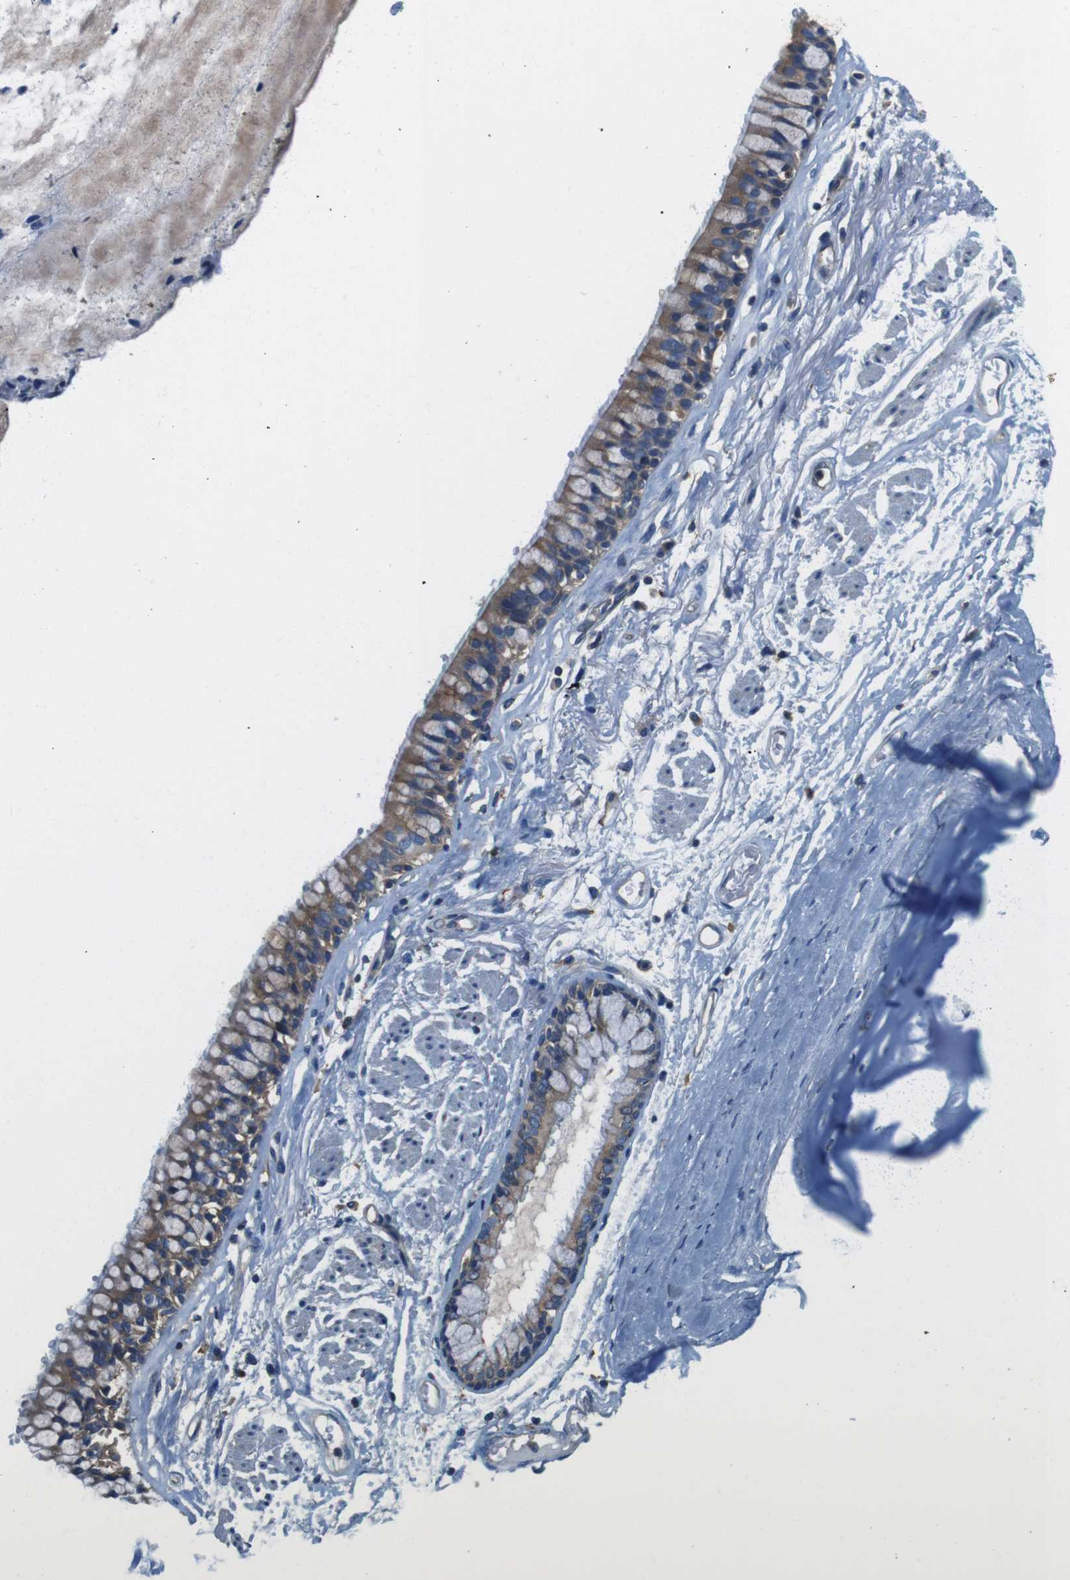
{"staining": {"intensity": "moderate", "quantity": "<25%", "location": "cytoplasmic/membranous"}, "tissue": "adipose tissue", "cell_type": "Adipocytes", "image_type": "normal", "snomed": [{"axis": "morphology", "description": "Normal tissue, NOS"}, {"axis": "topography", "description": "Cartilage tissue"}, {"axis": "topography", "description": "Bronchus"}], "caption": "Protein expression by immunohistochemistry shows moderate cytoplasmic/membranous expression in approximately <25% of adipocytes in benign adipose tissue.", "gene": "DENND4C", "patient": {"sex": "female", "age": 73}}